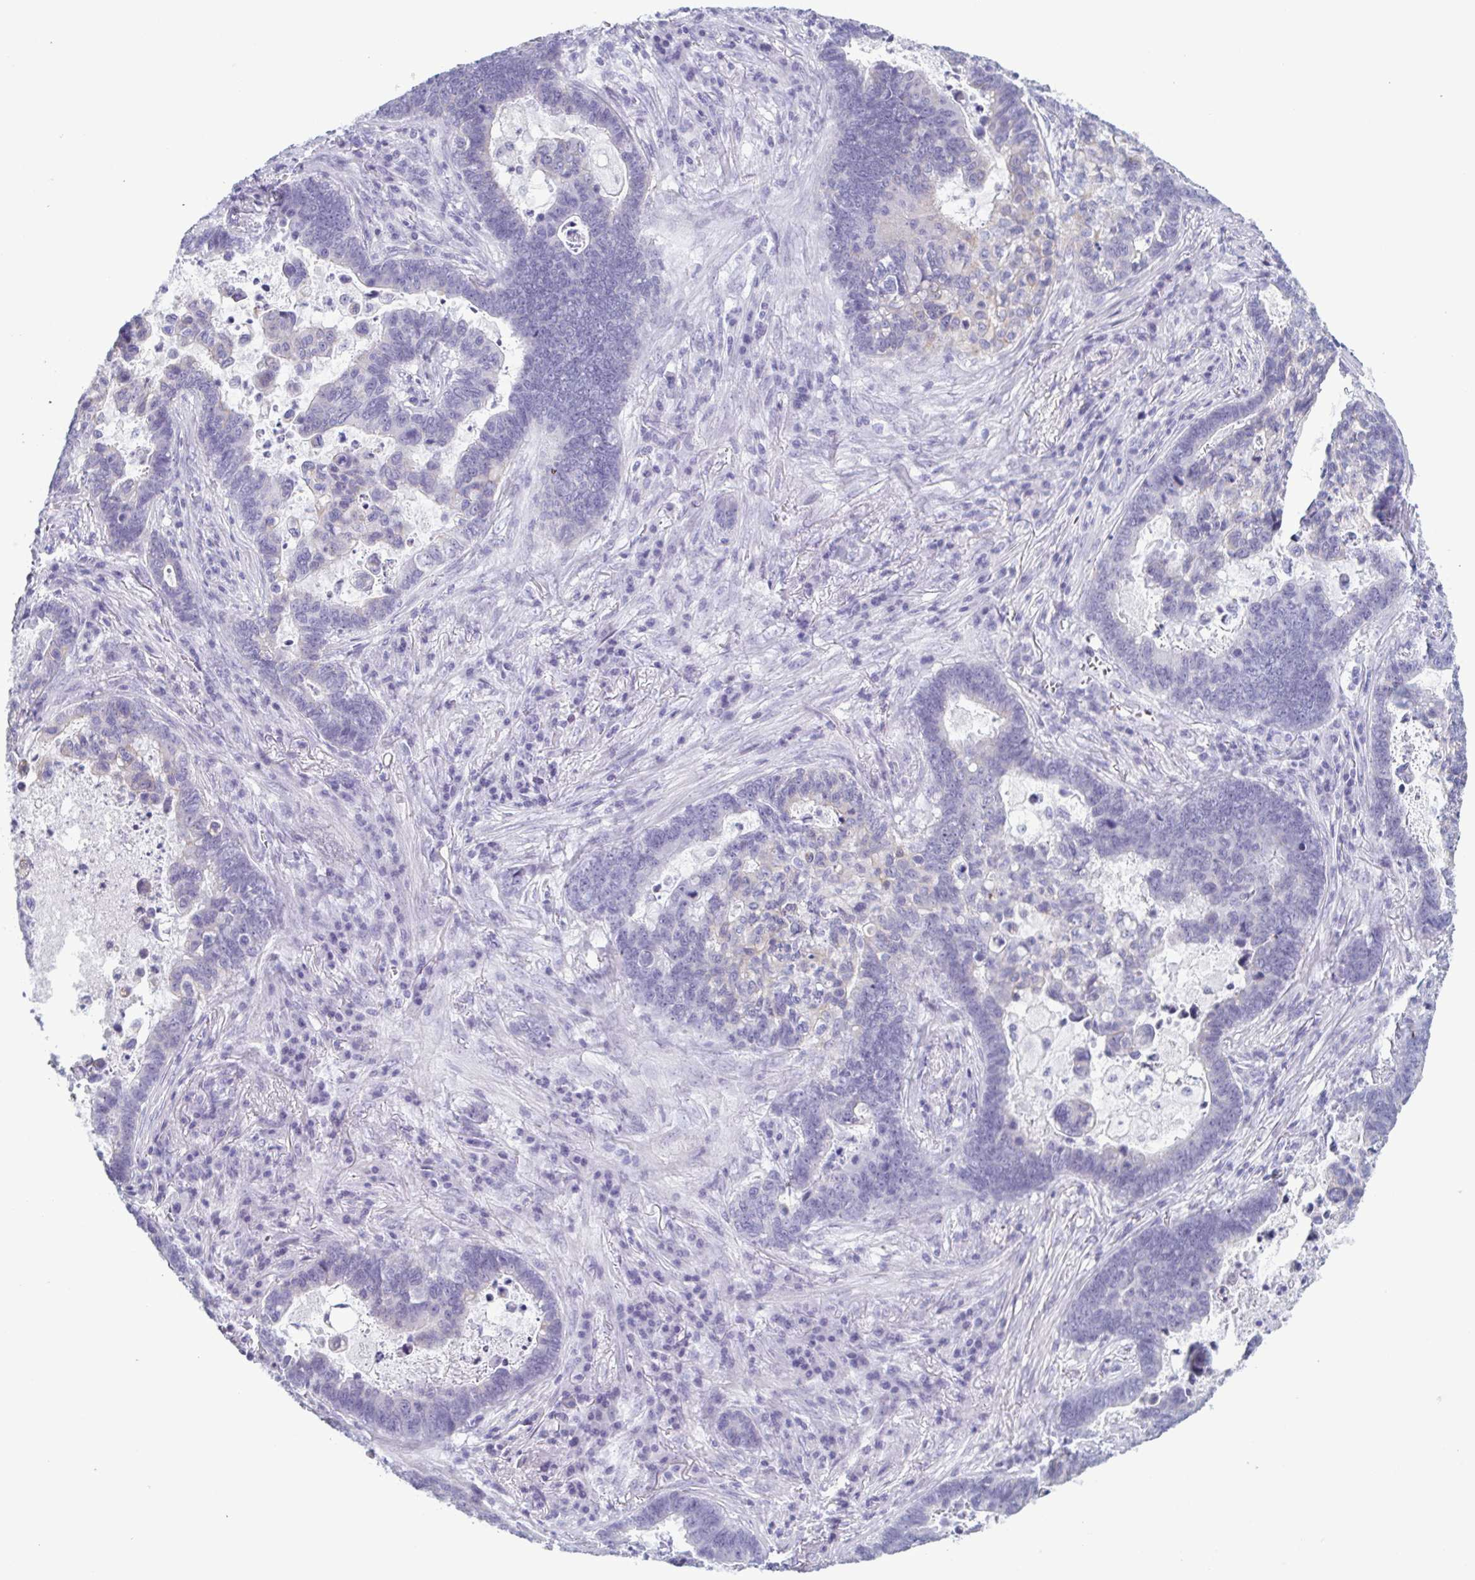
{"staining": {"intensity": "negative", "quantity": "none", "location": "none"}, "tissue": "lung cancer", "cell_type": "Tumor cells", "image_type": "cancer", "snomed": [{"axis": "morphology", "description": "Aneuploidy"}, {"axis": "morphology", "description": "Adenocarcinoma, NOS"}, {"axis": "morphology", "description": "Adenocarcinoma primary or metastatic"}, {"axis": "topography", "description": "Lung"}], "caption": "This is a image of immunohistochemistry (IHC) staining of adenocarcinoma primary or metastatic (lung), which shows no staining in tumor cells. (Brightfield microscopy of DAB (3,3'-diaminobenzidine) IHC at high magnification).", "gene": "KRT10", "patient": {"sex": "female", "age": 75}}